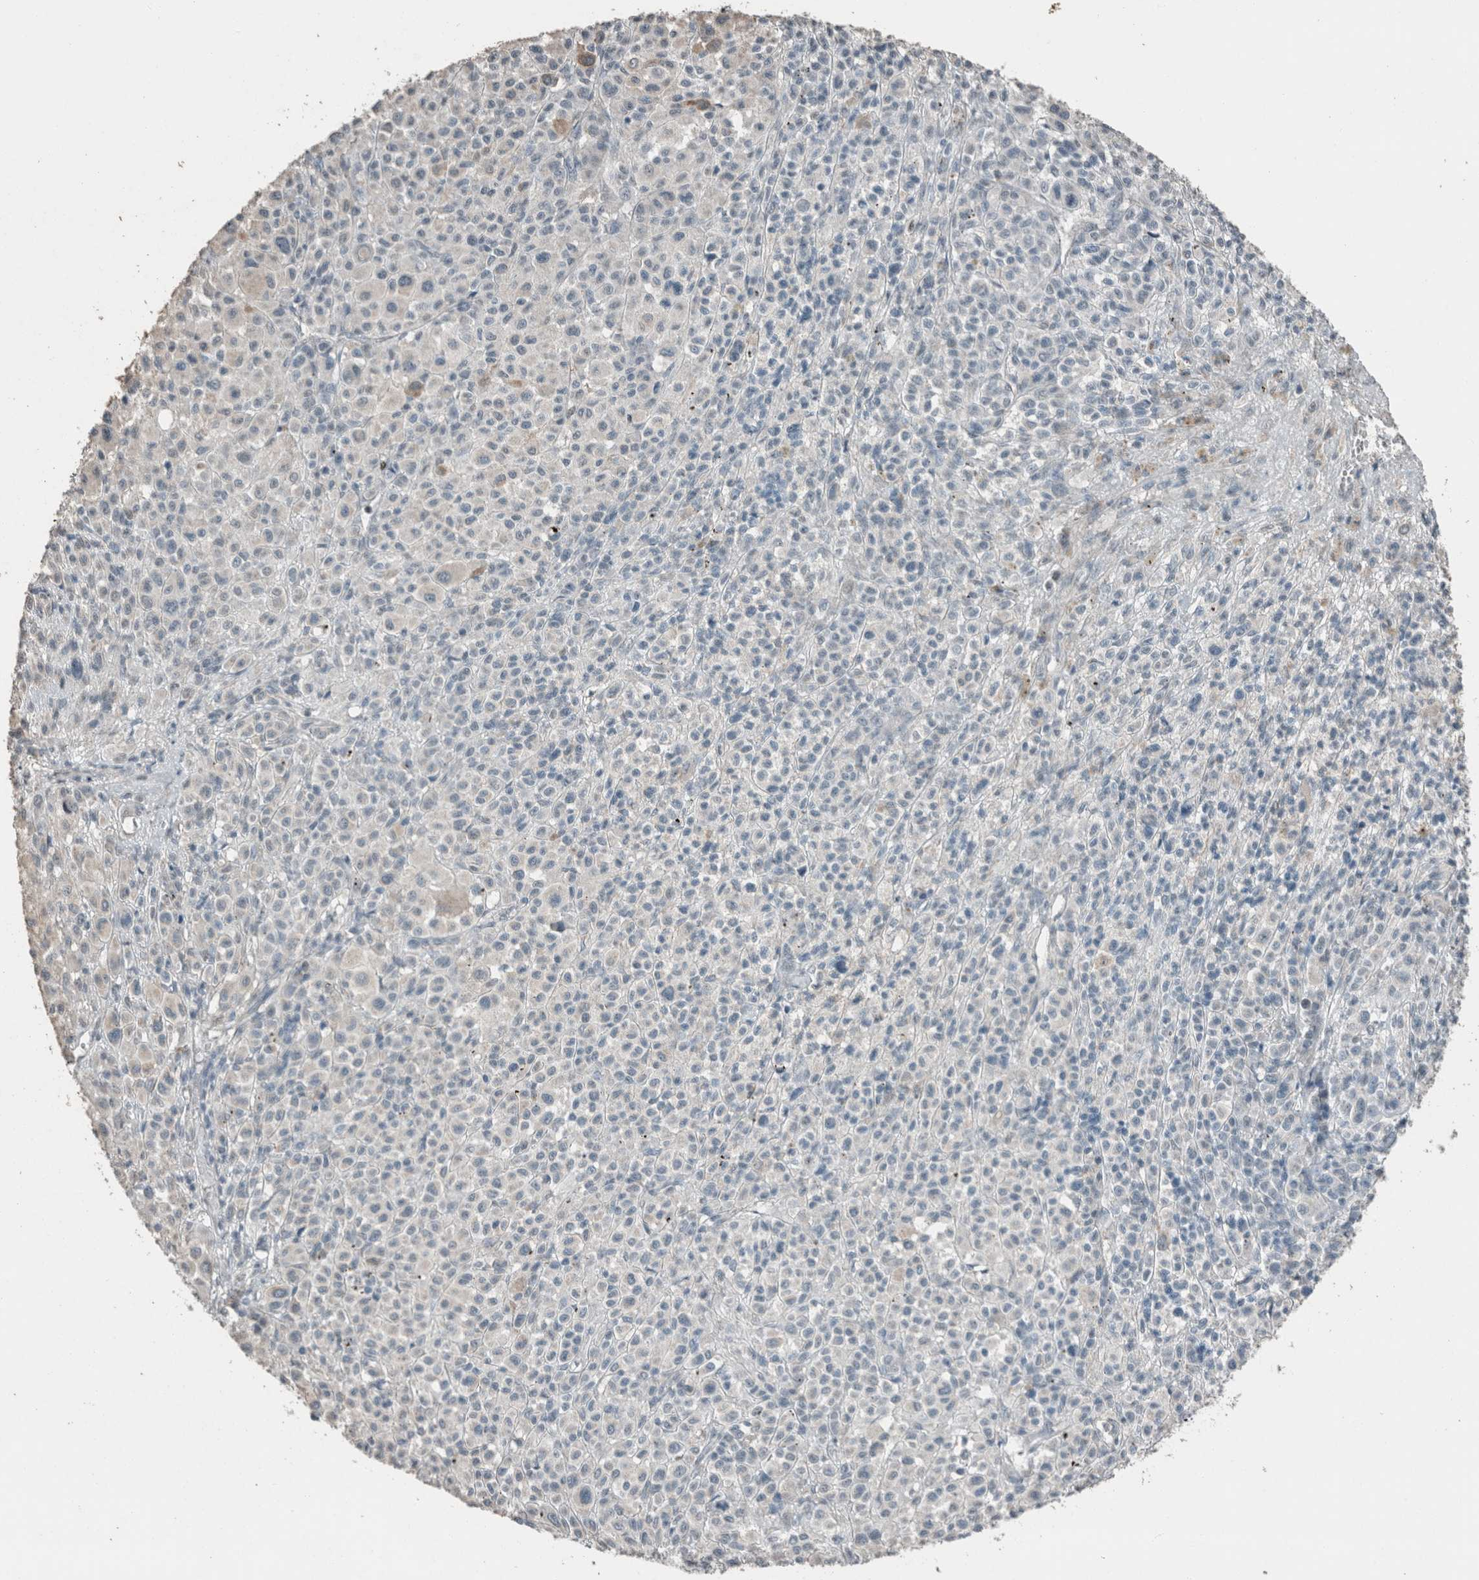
{"staining": {"intensity": "negative", "quantity": "none", "location": "none"}, "tissue": "melanoma", "cell_type": "Tumor cells", "image_type": "cancer", "snomed": [{"axis": "morphology", "description": "Malignant melanoma, Metastatic site"}, {"axis": "topography", "description": "Skin"}], "caption": "Malignant melanoma (metastatic site) was stained to show a protein in brown. There is no significant staining in tumor cells.", "gene": "ACVR2B", "patient": {"sex": "female", "age": 74}}